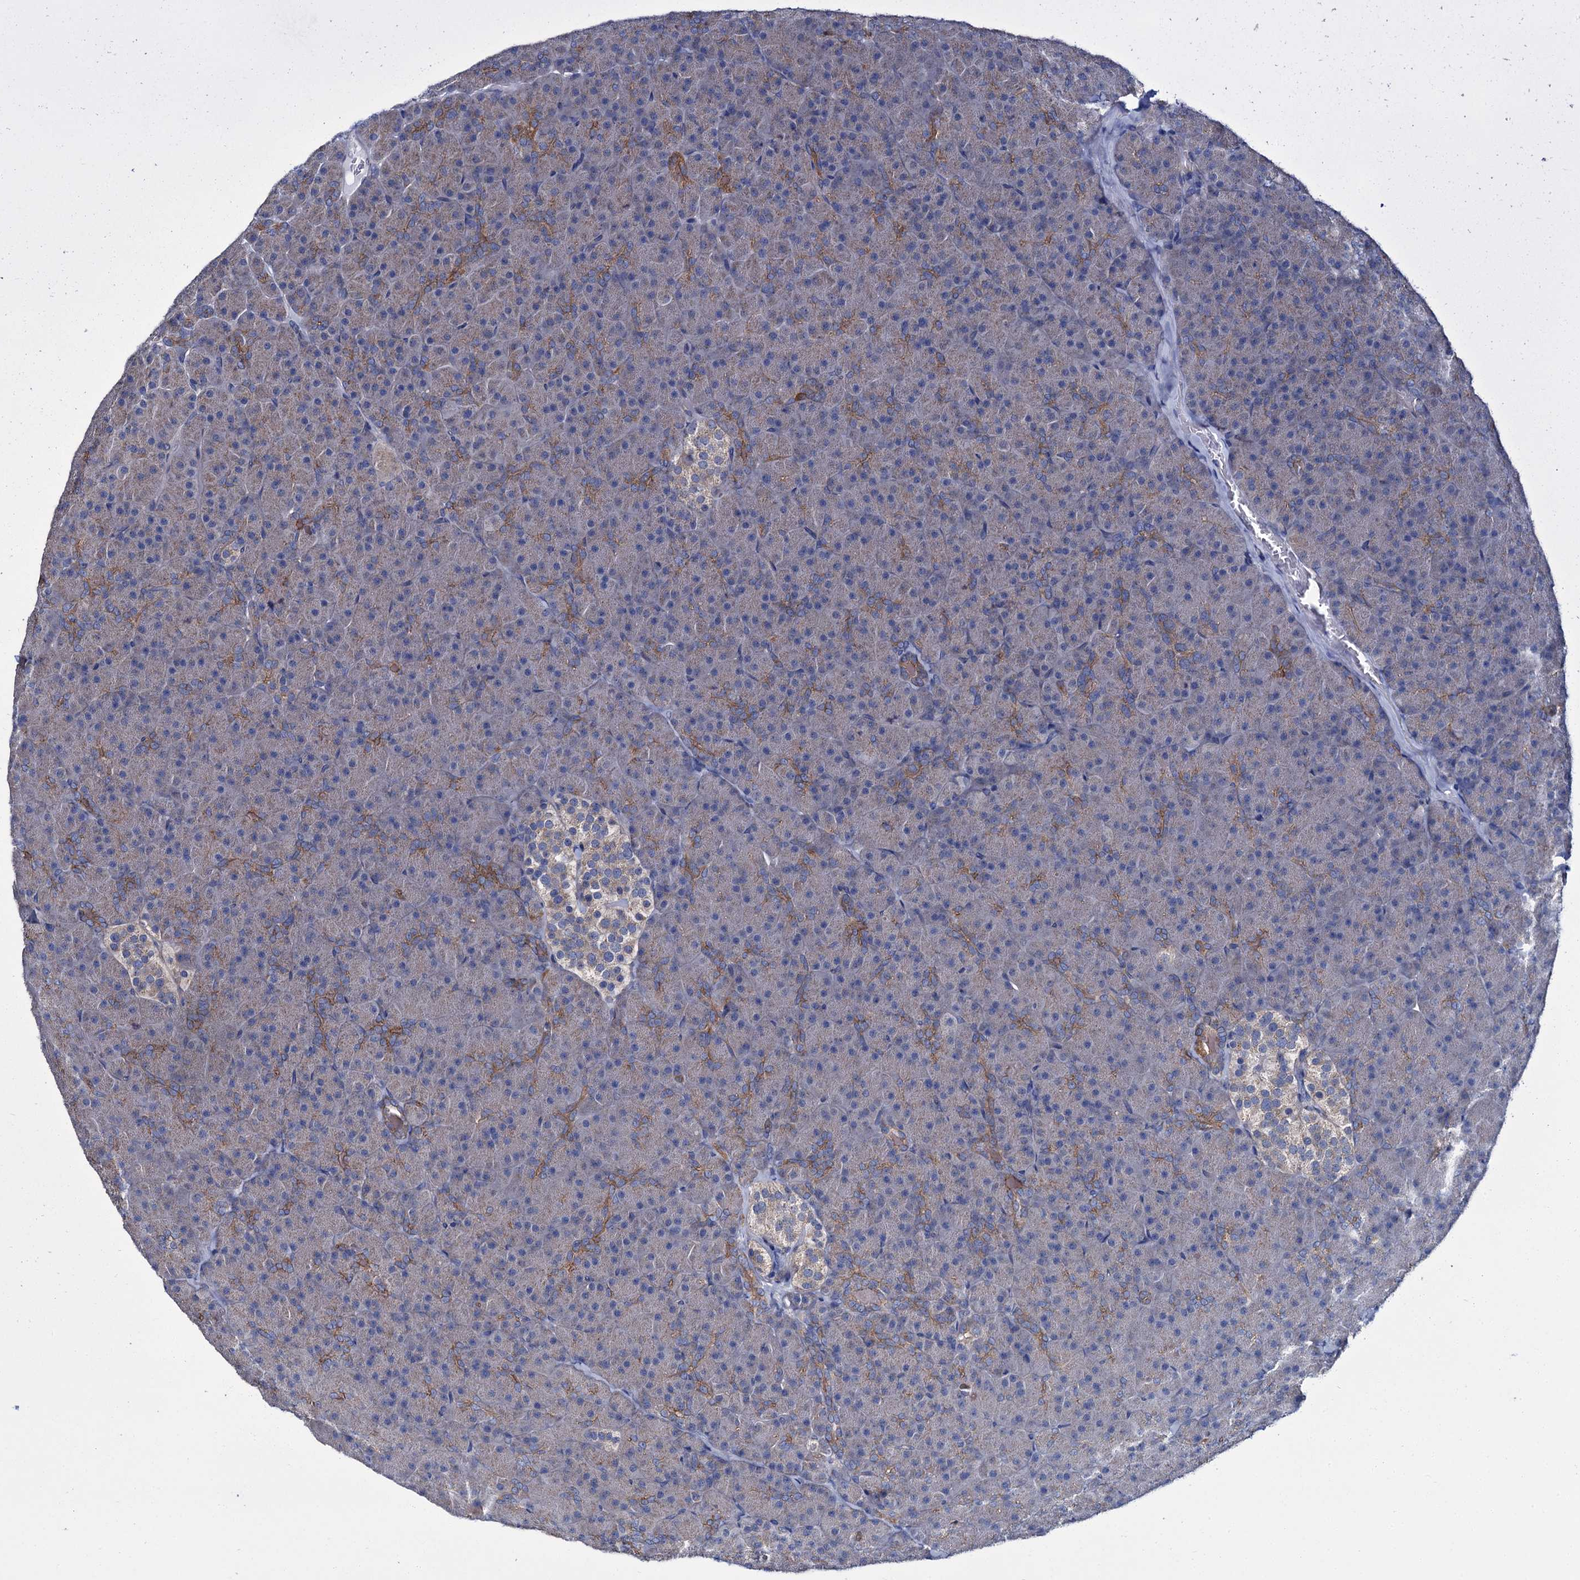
{"staining": {"intensity": "moderate", "quantity": "<25%", "location": "cytoplasmic/membranous"}, "tissue": "pancreas", "cell_type": "Exocrine glandular cells", "image_type": "normal", "snomed": [{"axis": "morphology", "description": "Normal tissue, NOS"}, {"axis": "topography", "description": "Pancreas"}], "caption": "Approximately <25% of exocrine glandular cells in unremarkable human pancreas show moderate cytoplasmic/membranous protein expression as visualized by brown immunohistochemical staining.", "gene": "CEP295", "patient": {"sex": "male", "age": 36}}